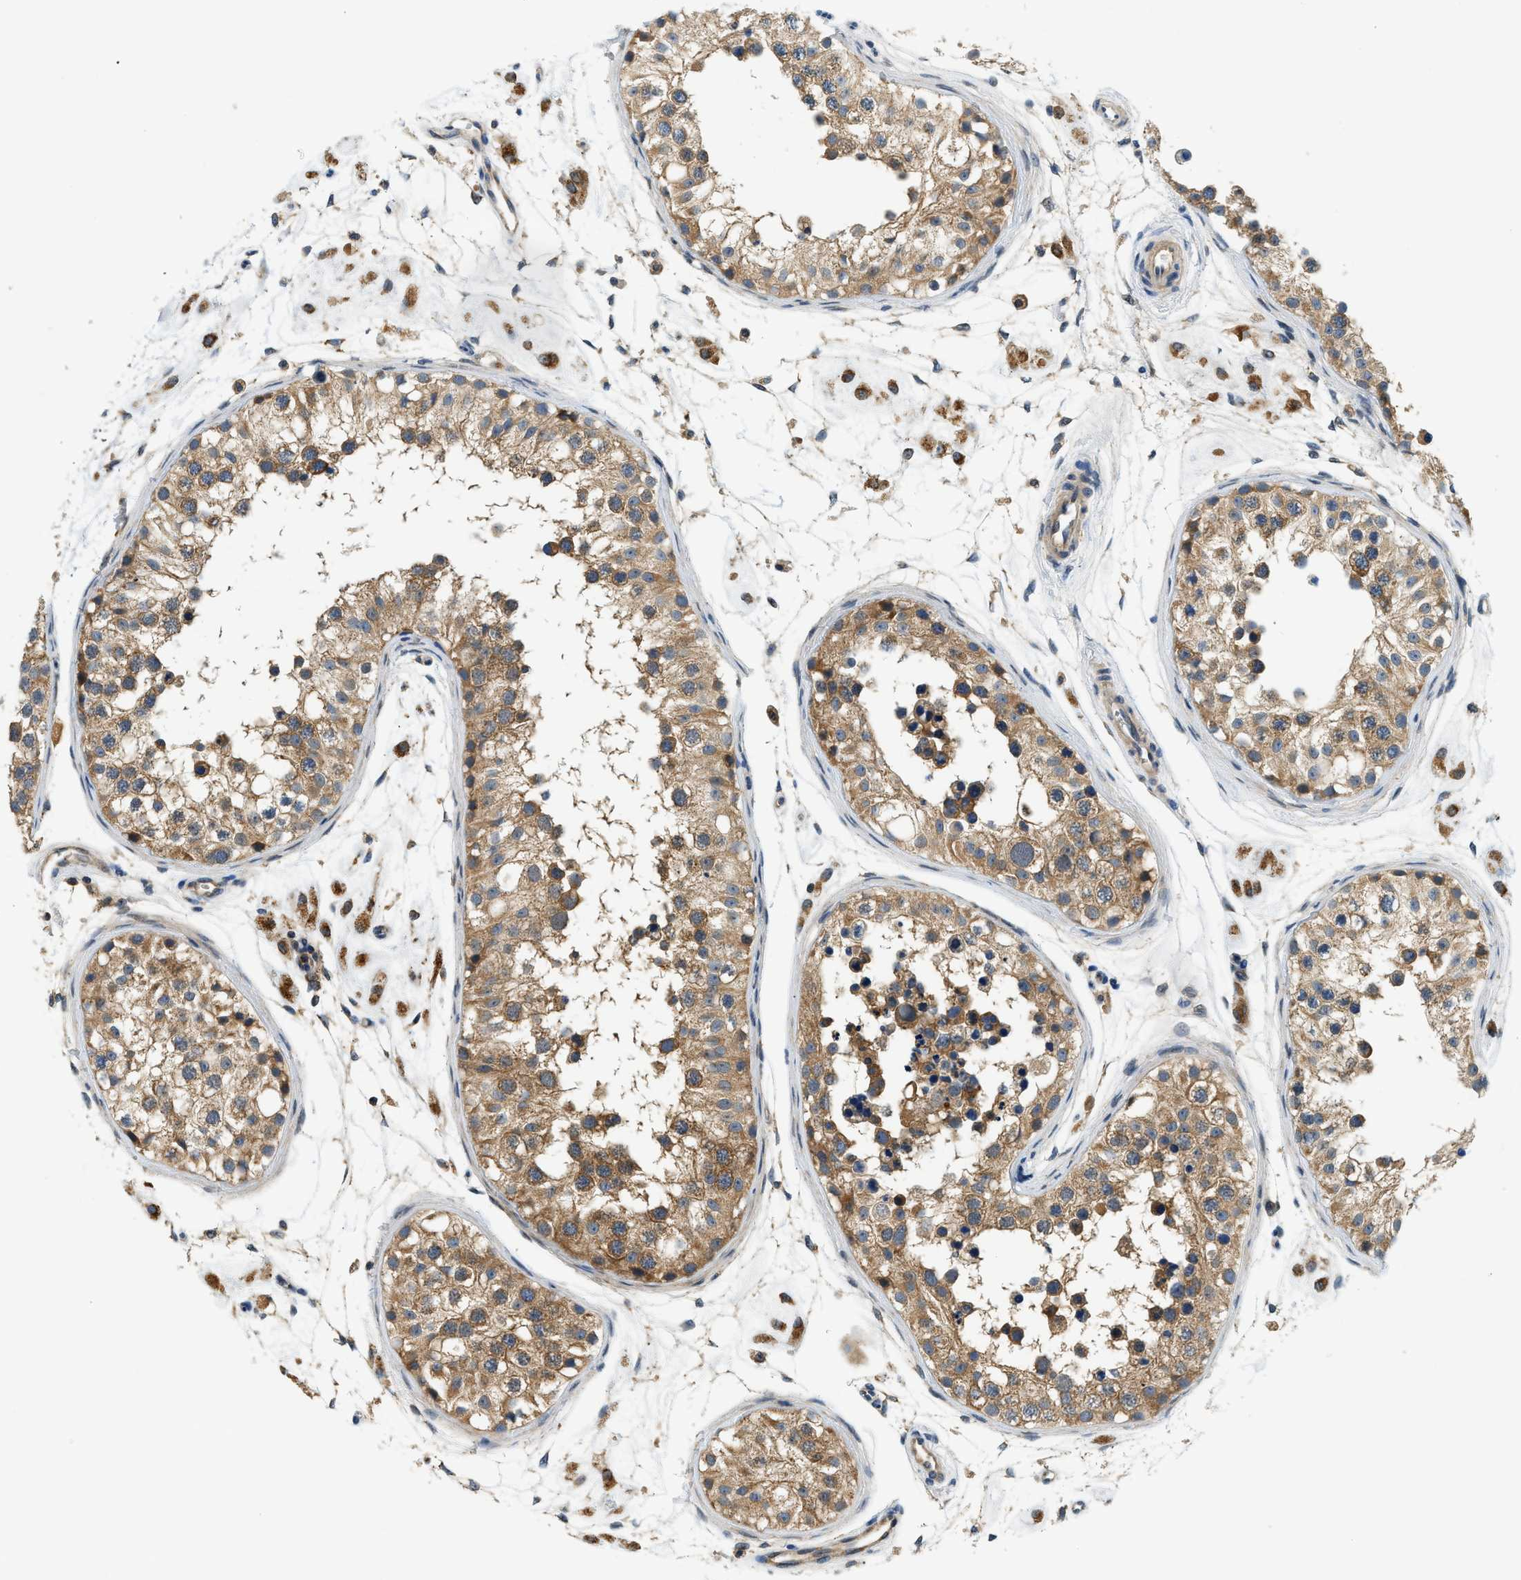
{"staining": {"intensity": "moderate", "quantity": ">75%", "location": "cytoplasmic/membranous"}, "tissue": "testis", "cell_type": "Cells in seminiferous ducts", "image_type": "normal", "snomed": [{"axis": "morphology", "description": "Normal tissue, NOS"}, {"axis": "morphology", "description": "Adenocarcinoma, metastatic, NOS"}, {"axis": "topography", "description": "Testis"}], "caption": "Moderate cytoplasmic/membranous protein positivity is identified in about >75% of cells in seminiferous ducts in testis.", "gene": "KCNK1", "patient": {"sex": "male", "age": 26}}